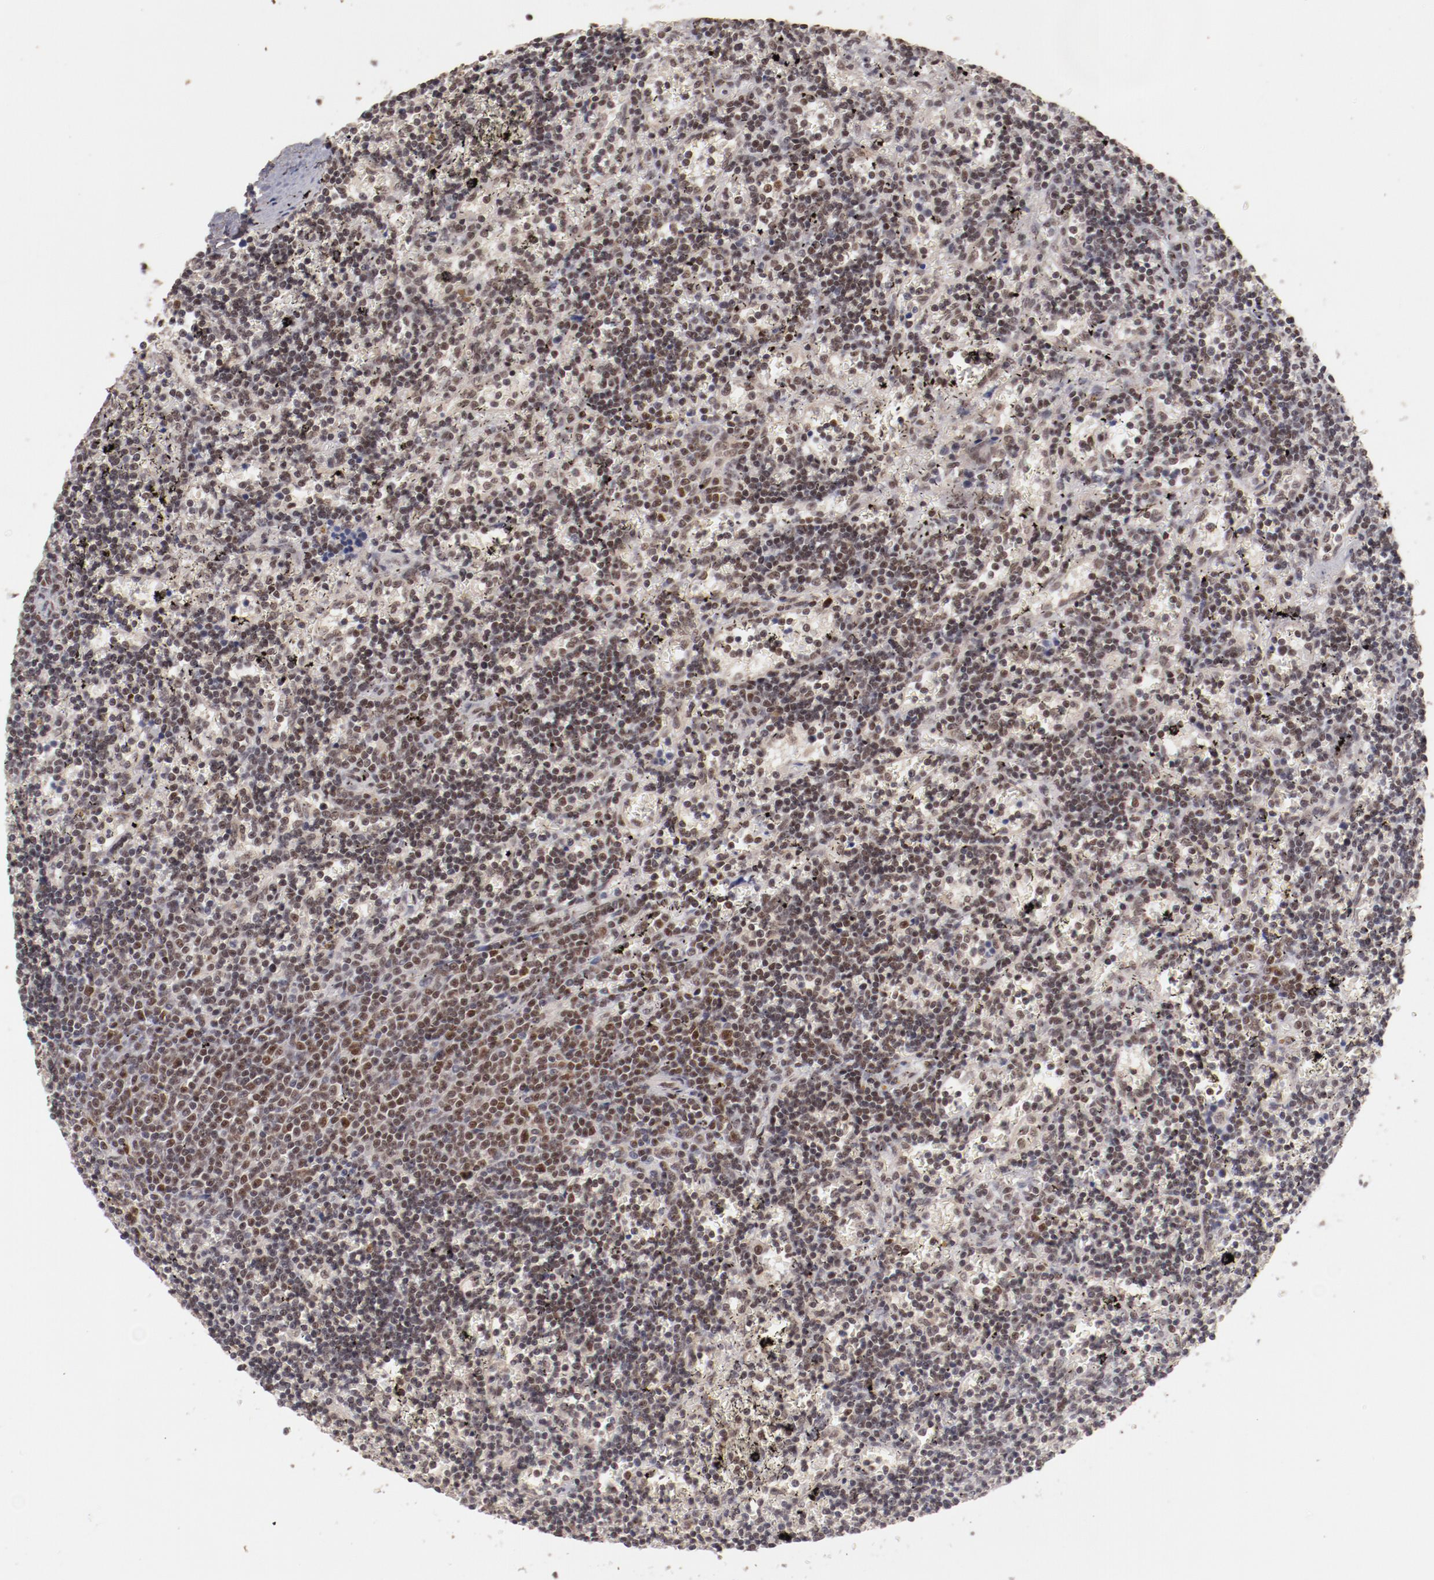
{"staining": {"intensity": "moderate", "quantity": ">75%", "location": "nuclear"}, "tissue": "lymphoma", "cell_type": "Tumor cells", "image_type": "cancer", "snomed": [{"axis": "morphology", "description": "Malignant lymphoma, non-Hodgkin's type, Low grade"}, {"axis": "topography", "description": "Spleen"}], "caption": "Lymphoma tissue exhibits moderate nuclear staining in approximately >75% of tumor cells", "gene": "CLOCK", "patient": {"sex": "male", "age": 60}}